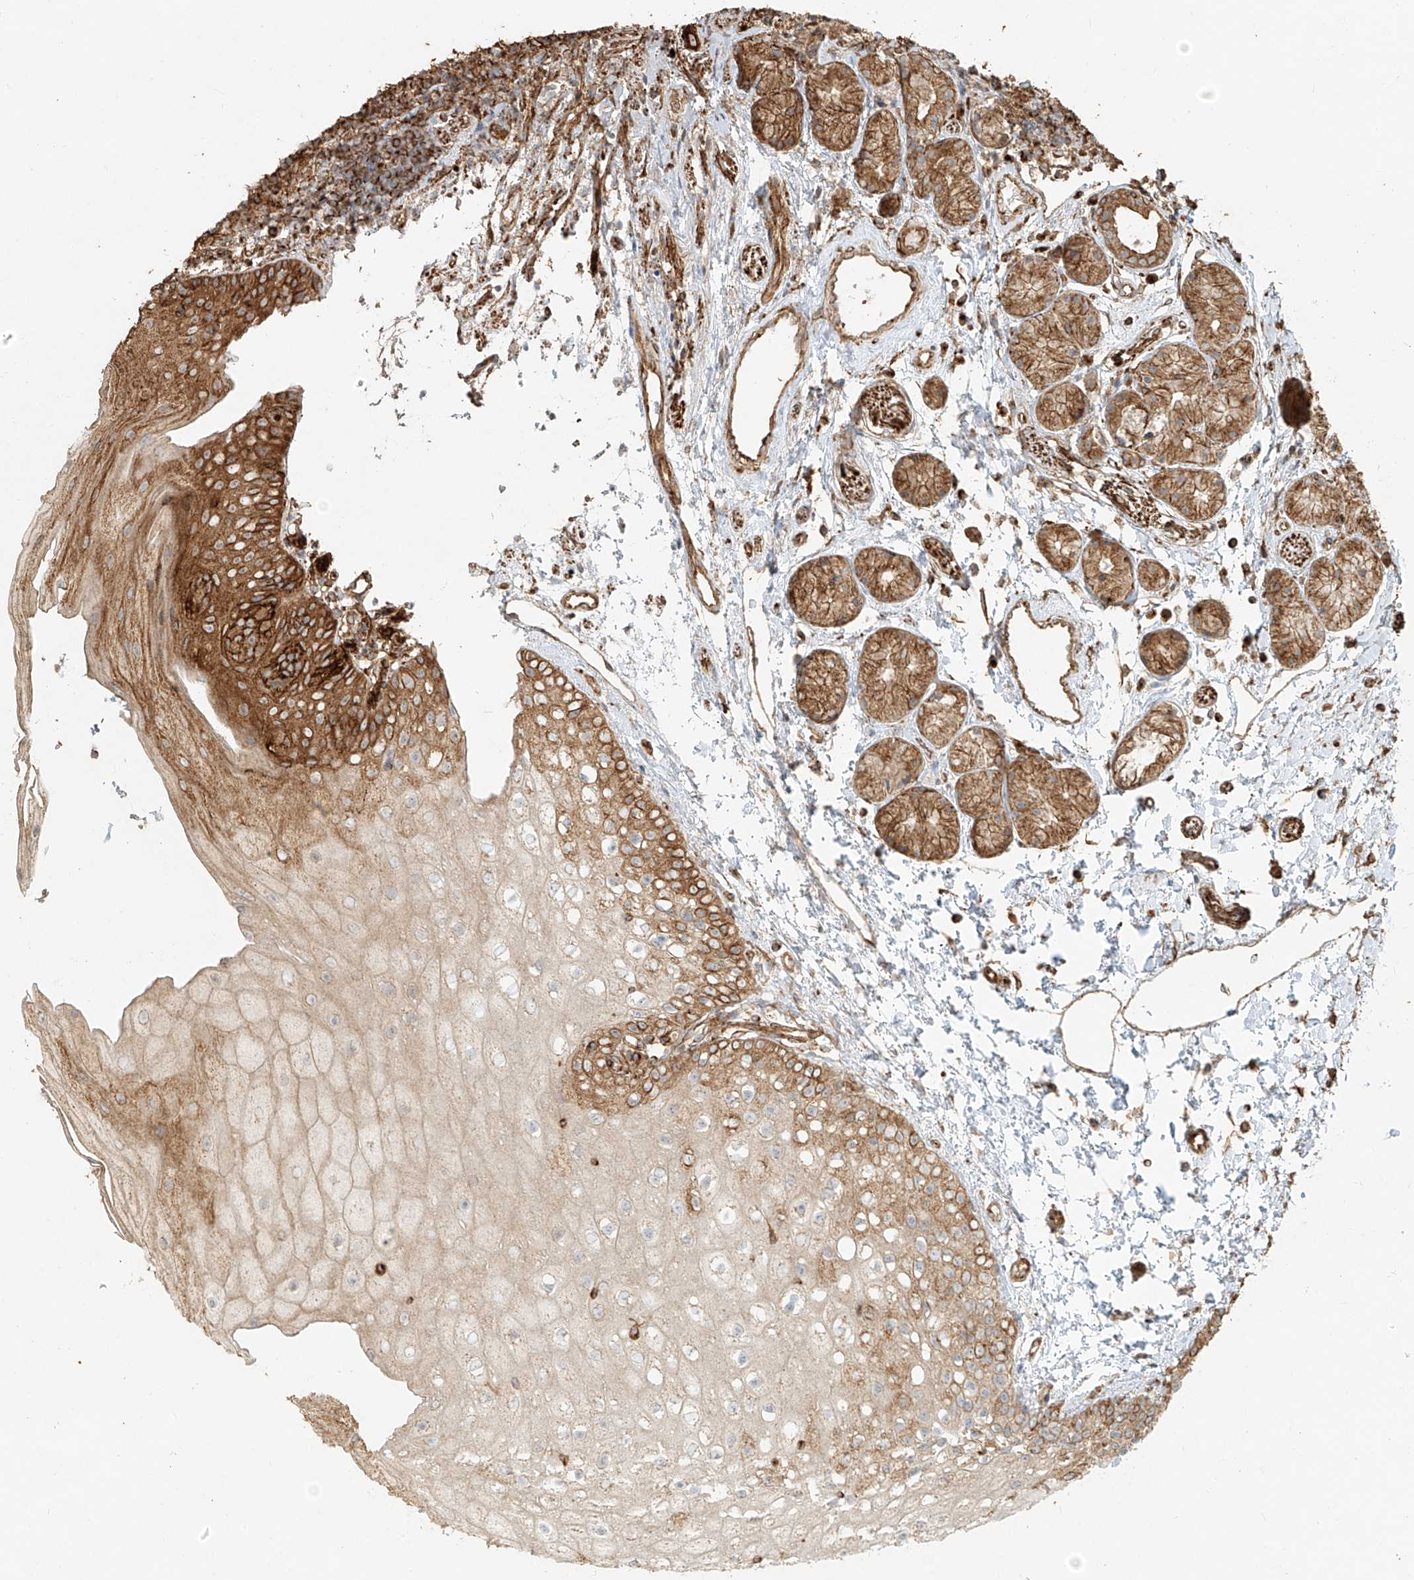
{"staining": {"intensity": "moderate", "quantity": ">75%", "location": "cytoplasmic/membranous"}, "tissue": "oral mucosa", "cell_type": "Squamous epithelial cells", "image_type": "normal", "snomed": [{"axis": "morphology", "description": "Normal tissue, NOS"}, {"axis": "topography", "description": "Oral tissue"}], "caption": "Oral mucosa was stained to show a protein in brown. There is medium levels of moderate cytoplasmic/membranous positivity in about >75% of squamous epithelial cells. Using DAB (brown) and hematoxylin (blue) stains, captured at high magnification using brightfield microscopy.", "gene": "EFNB1", "patient": {"sex": "male", "age": 28}}